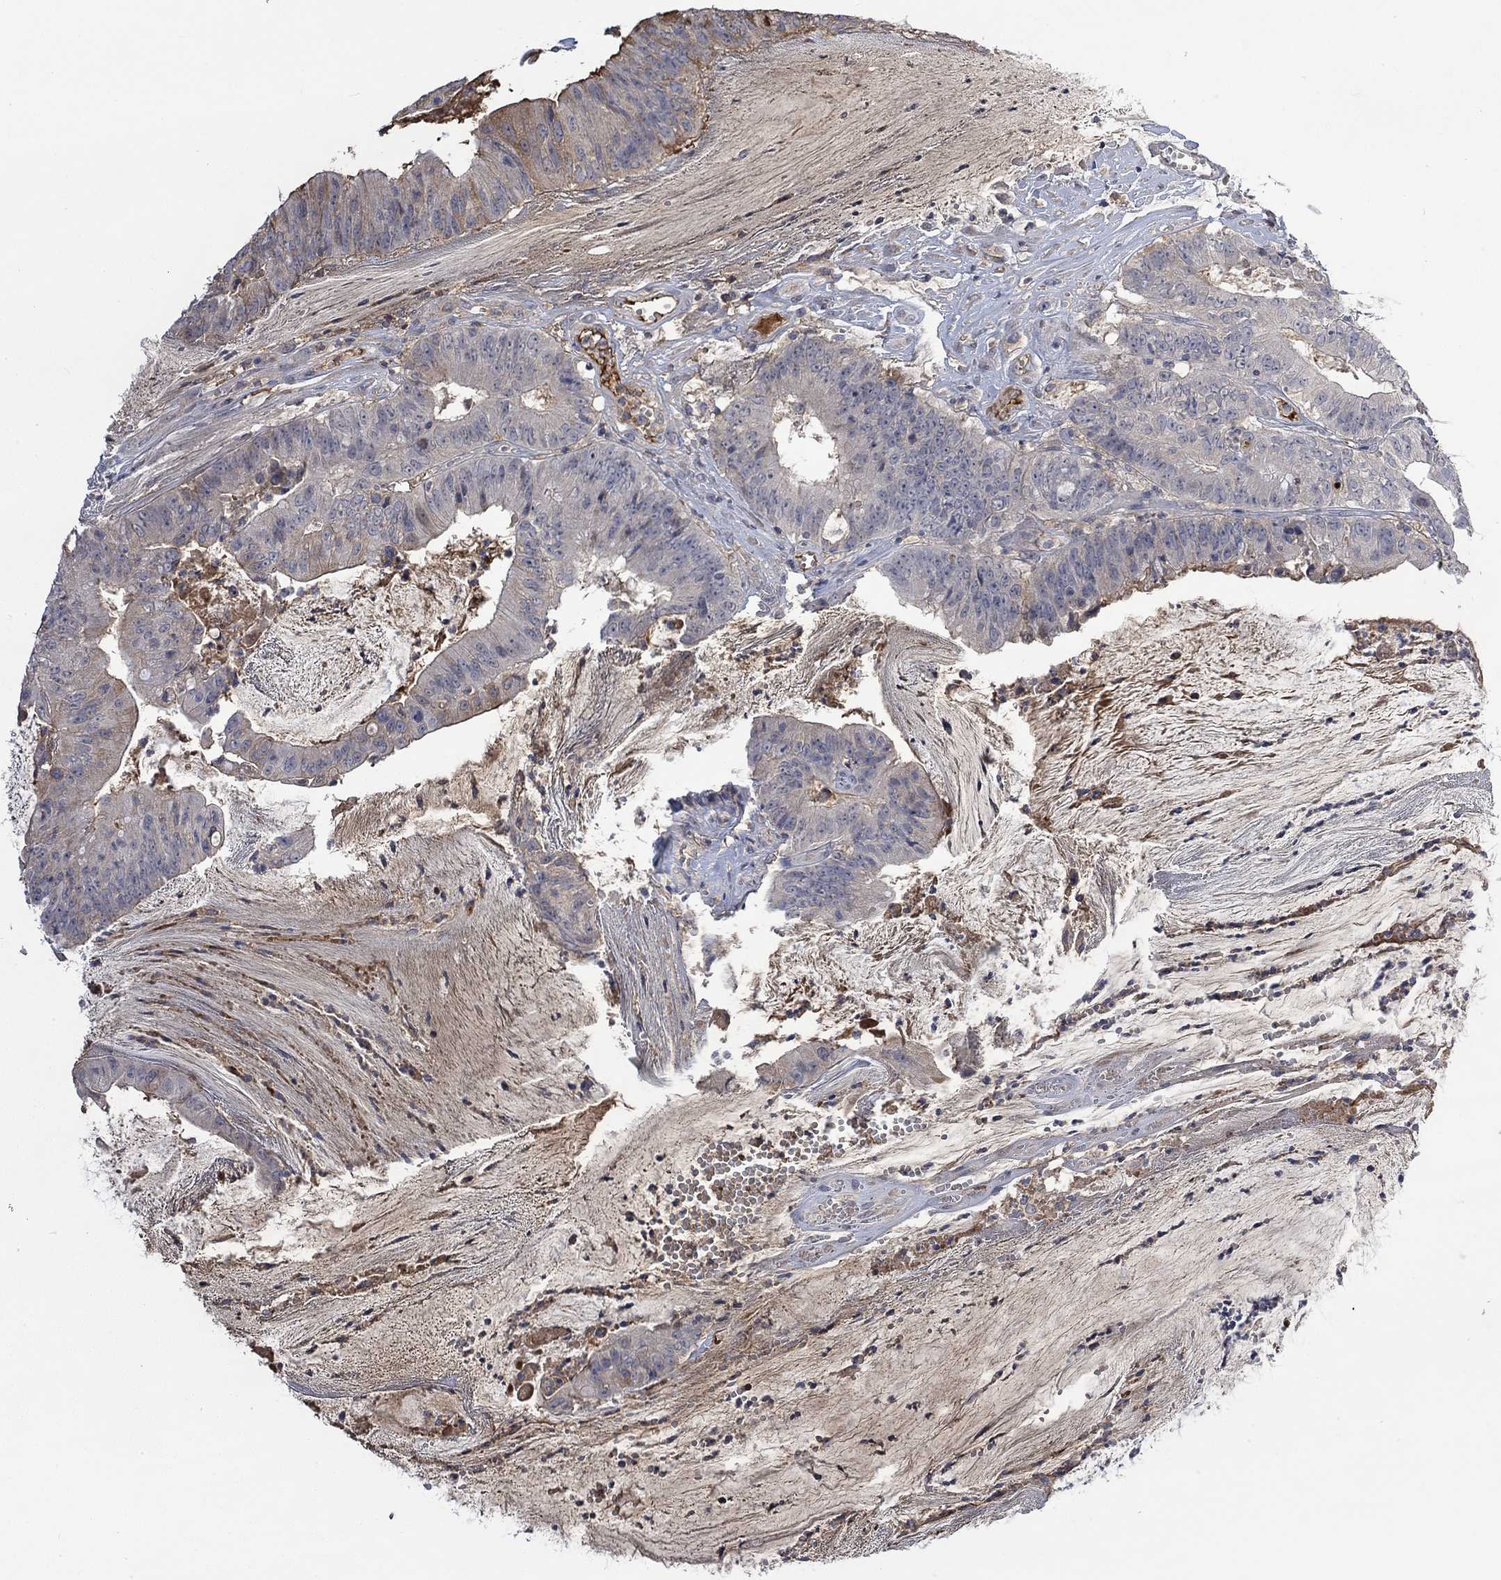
{"staining": {"intensity": "moderate", "quantity": "<25%", "location": "cytoplasmic/membranous"}, "tissue": "colorectal cancer", "cell_type": "Tumor cells", "image_type": "cancer", "snomed": [{"axis": "morphology", "description": "Adenocarcinoma, NOS"}, {"axis": "topography", "description": "Colon"}], "caption": "IHC (DAB) staining of human adenocarcinoma (colorectal) exhibits moderate cytoplasmic/membranous protein staining in about <25% of tumor cells.", "gene": "MSTN", "patient": {"sex": "female", "age": 69}}